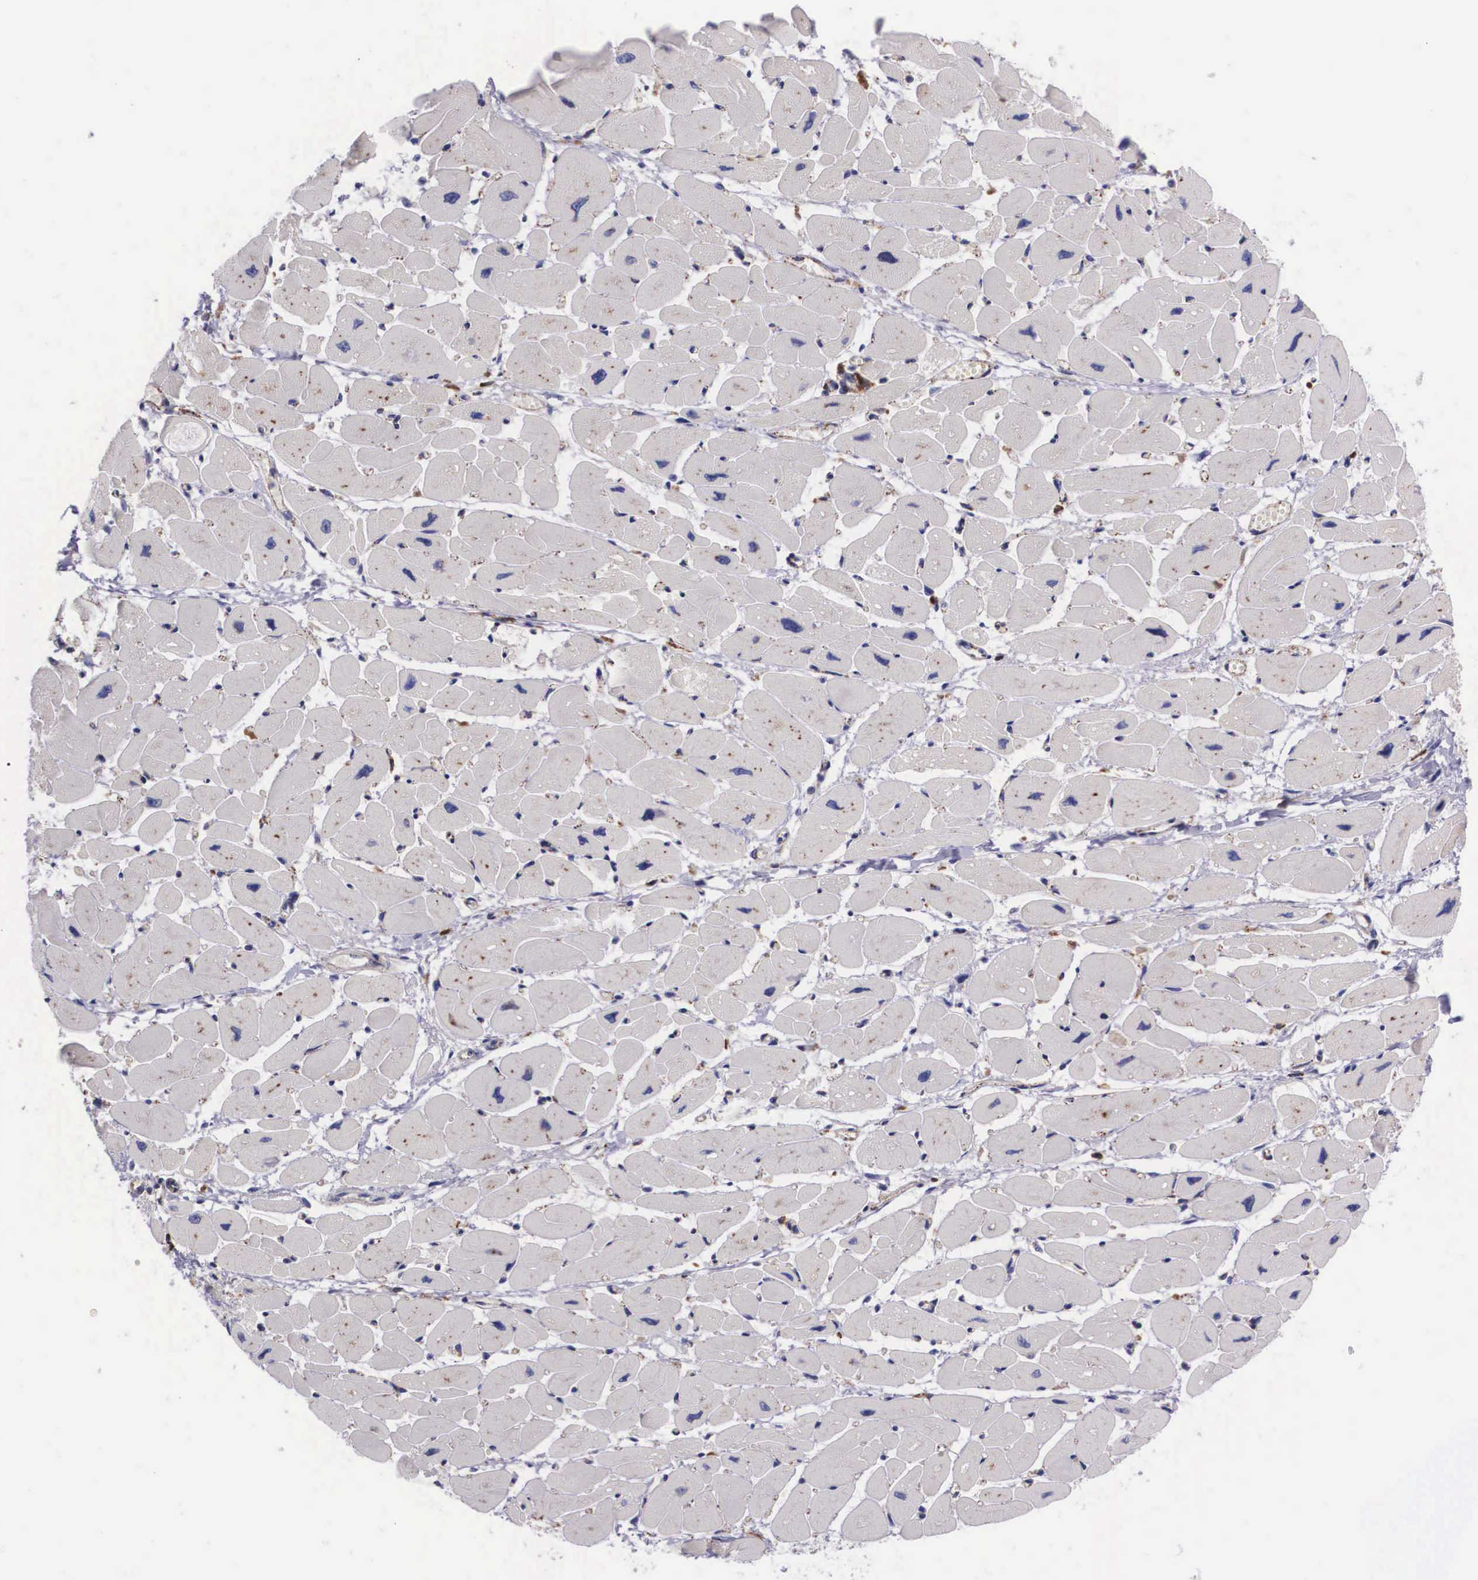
{"staining": {"intensity": "negative", "quantity": "none", "location": "none"}, "tissue": "heart muscle", "cell_type": "Cardiomyocytes", "image_type": "normal", "snomed": [{"axis": "morphology", "description": "Normal tissue, NOS"}, {"axis": "topography", "description": "Heart"}], "caption": "Protein analysis of benign heart muscle displays no significant staining in cardiomyocytes.", "gene": "NAGA", "patient": {"sex": "female", "age": 54}}